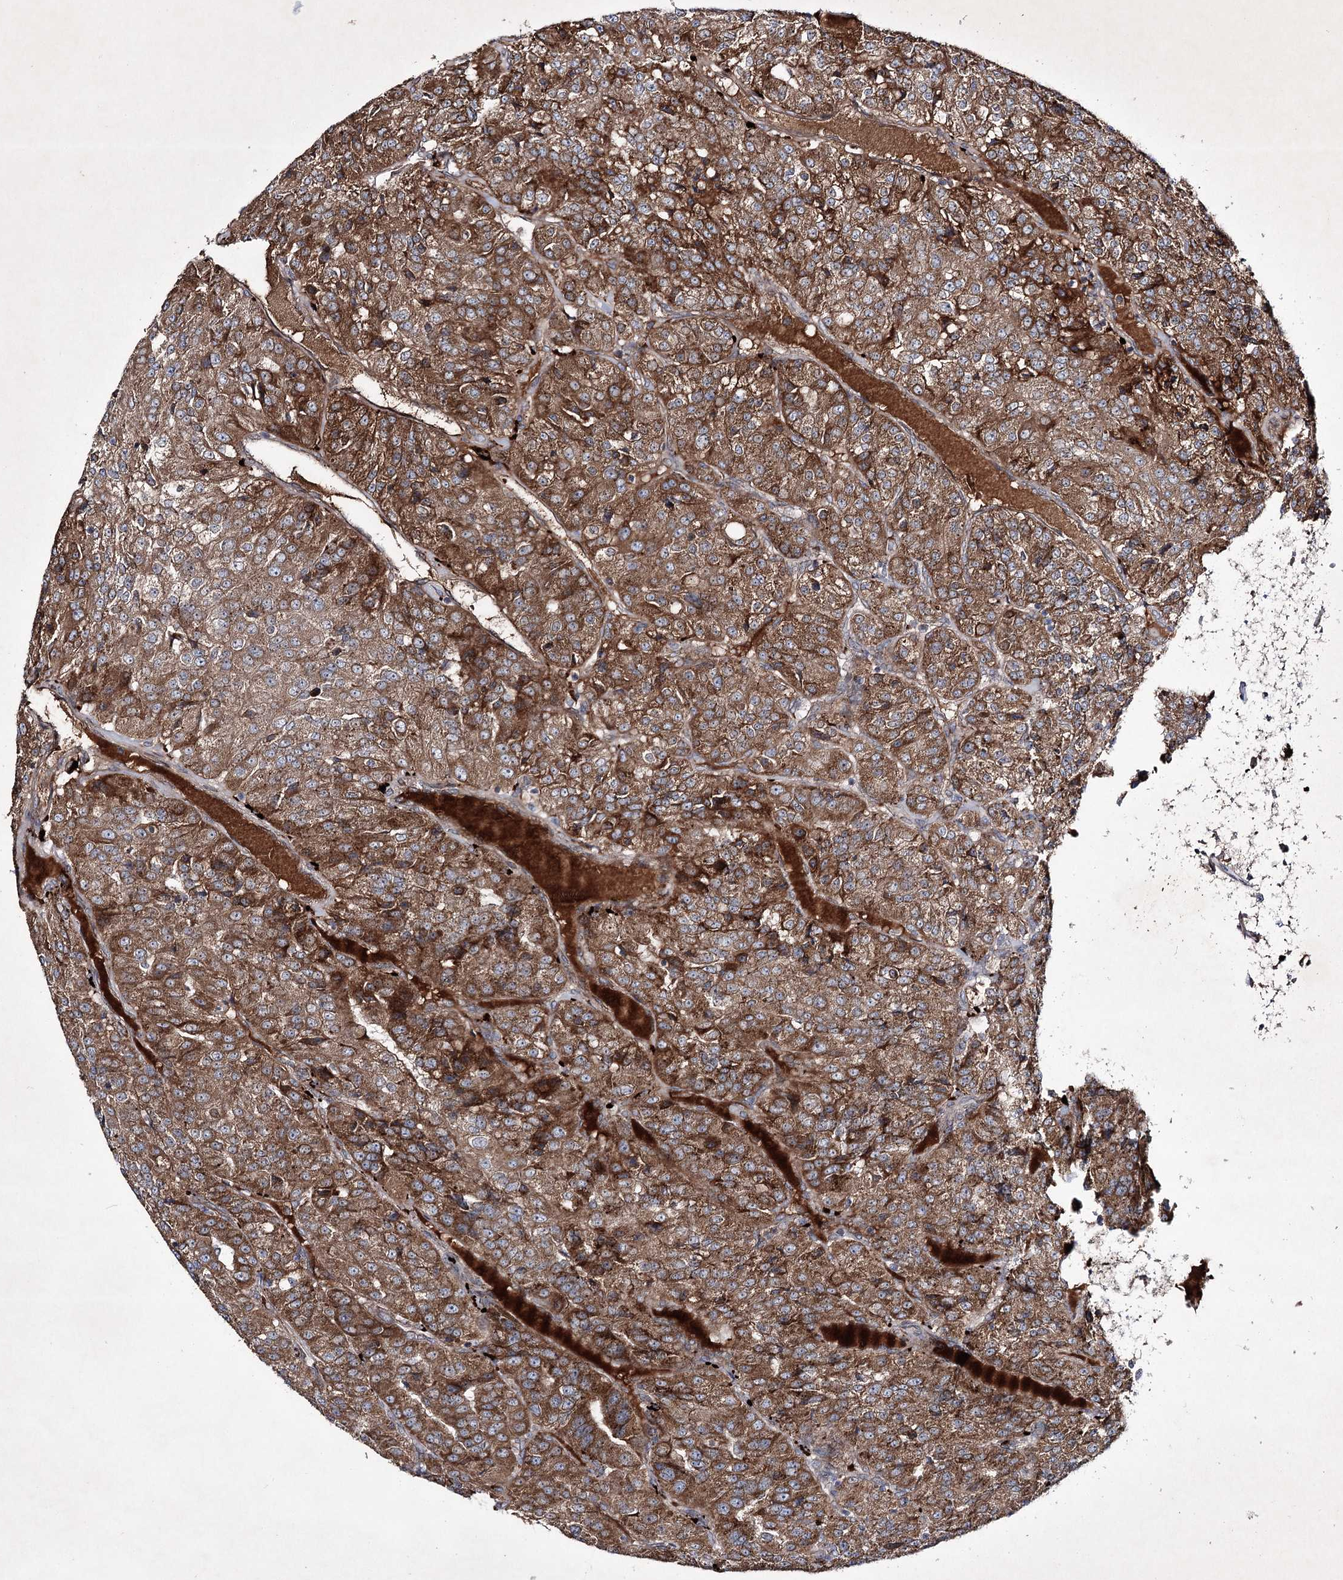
{"staining": {"intensity": "moderate", "quantity": ">75%", "location": "cytoplasmic/membranous"}, "tissue": "renal cancer", "cell_type": "Tumor cells", "image_type": "cancer", "snomed": [{"axis": "morphology", "description": "Adenocarcinoma, NOS"}, {"axis": "topography", "description": "Kidney"}], "caption": "Tumor cells reveal medium levels of moderate cytoplasmic/membranous staining in about >75% of cells in renal cancer (adenocarcinoma).", "gene": "ALG9", "patient": {"sex": "female", "age": 63}}